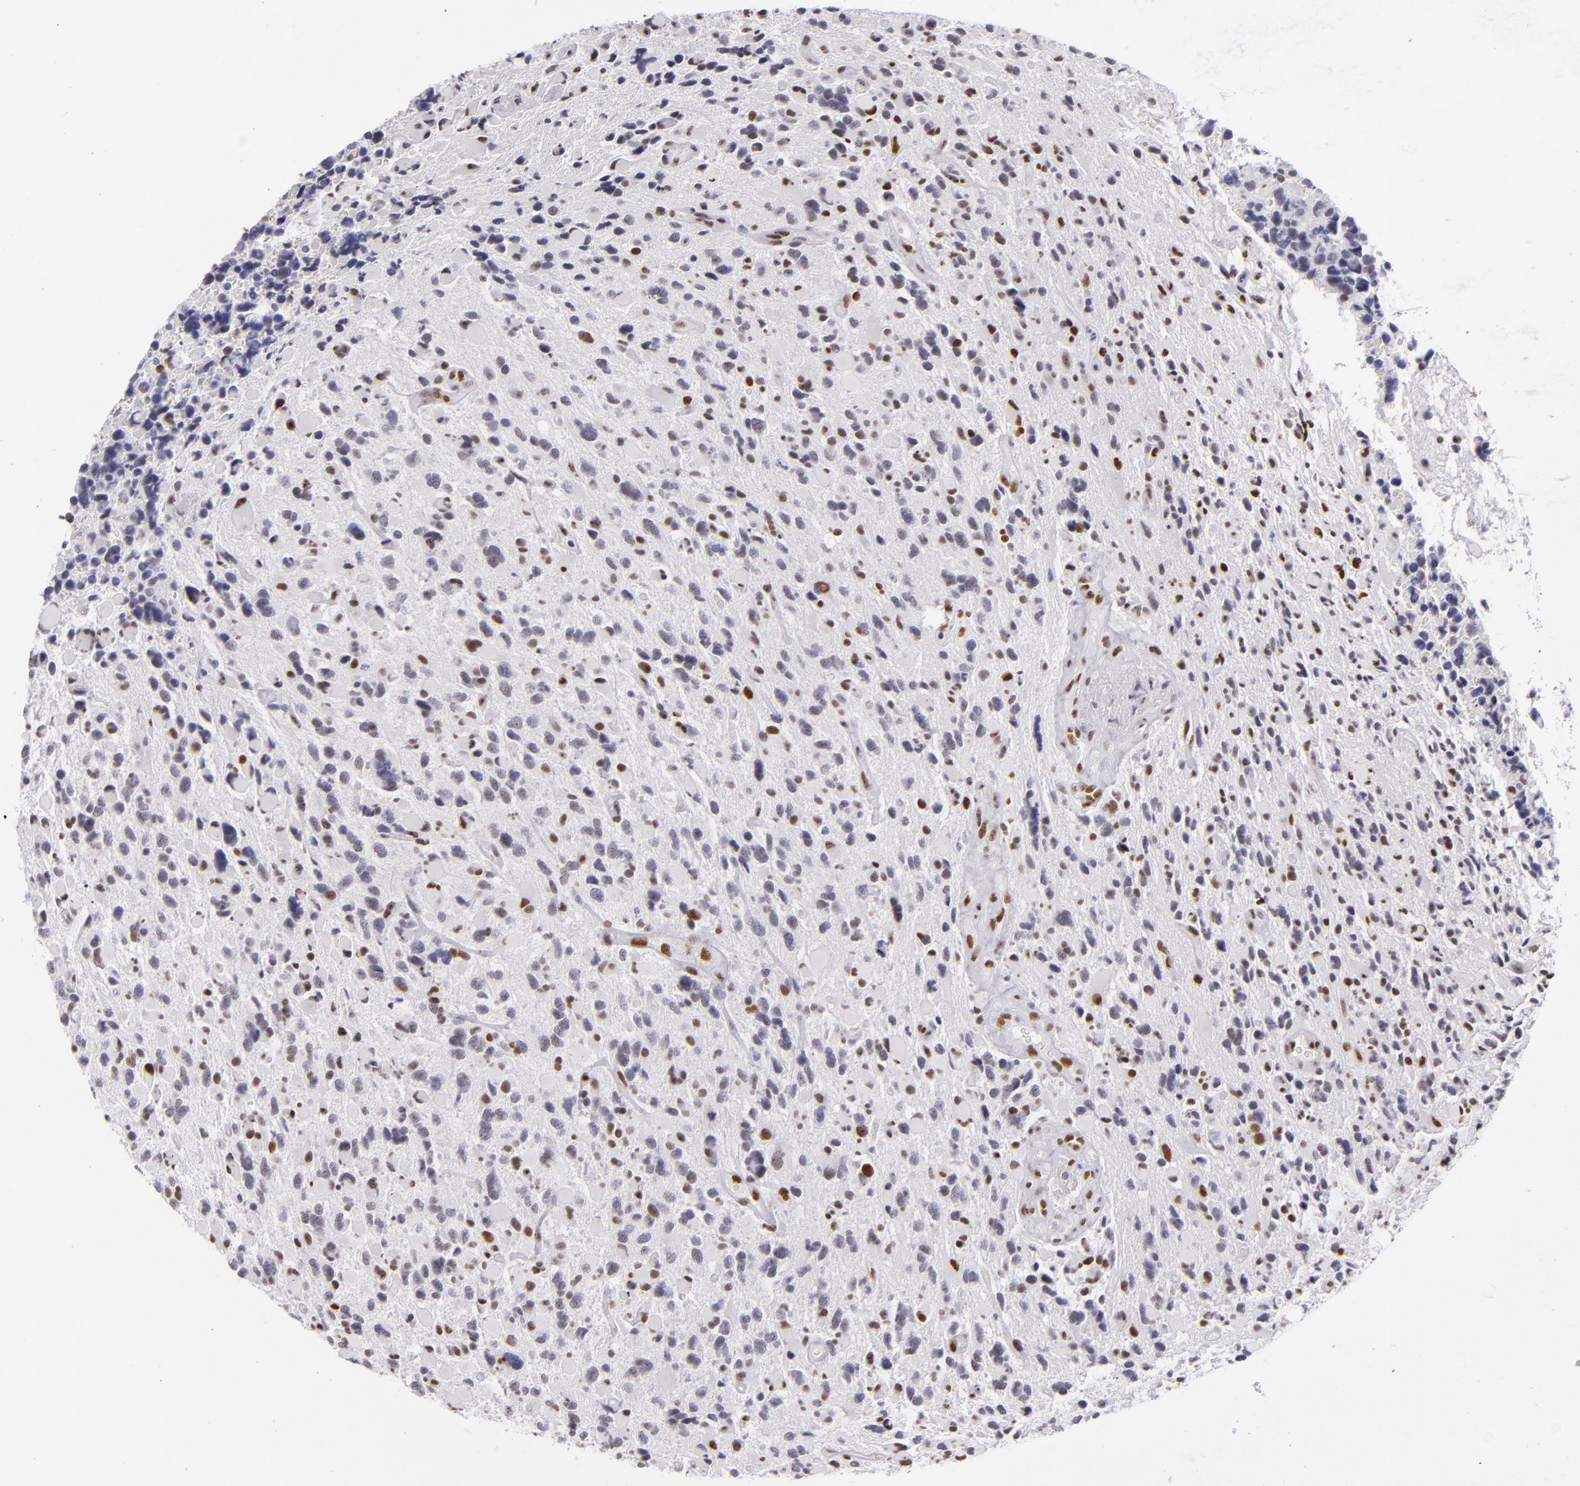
{"staining": {"intensity": "strong", "quantity": "<25%", "location": "nuclear"}, "tissue": "glioma", "cell_type": "Tumor cells", "image_type": "cancer", "snomed": [{"axis": "morphology", "description": "Glioma, malignant, High grade"}, {"axis": "topography", "description": "Brain"}], "caption": "Immunohistochemistry (IHC) image of human glioma stained for a protein (brown), which displays medium levels of strong nuclear expression in approximately <25% of tumor cells.", "gene": "TOP3A", "patient": {"sex": "female", "age": 37}}